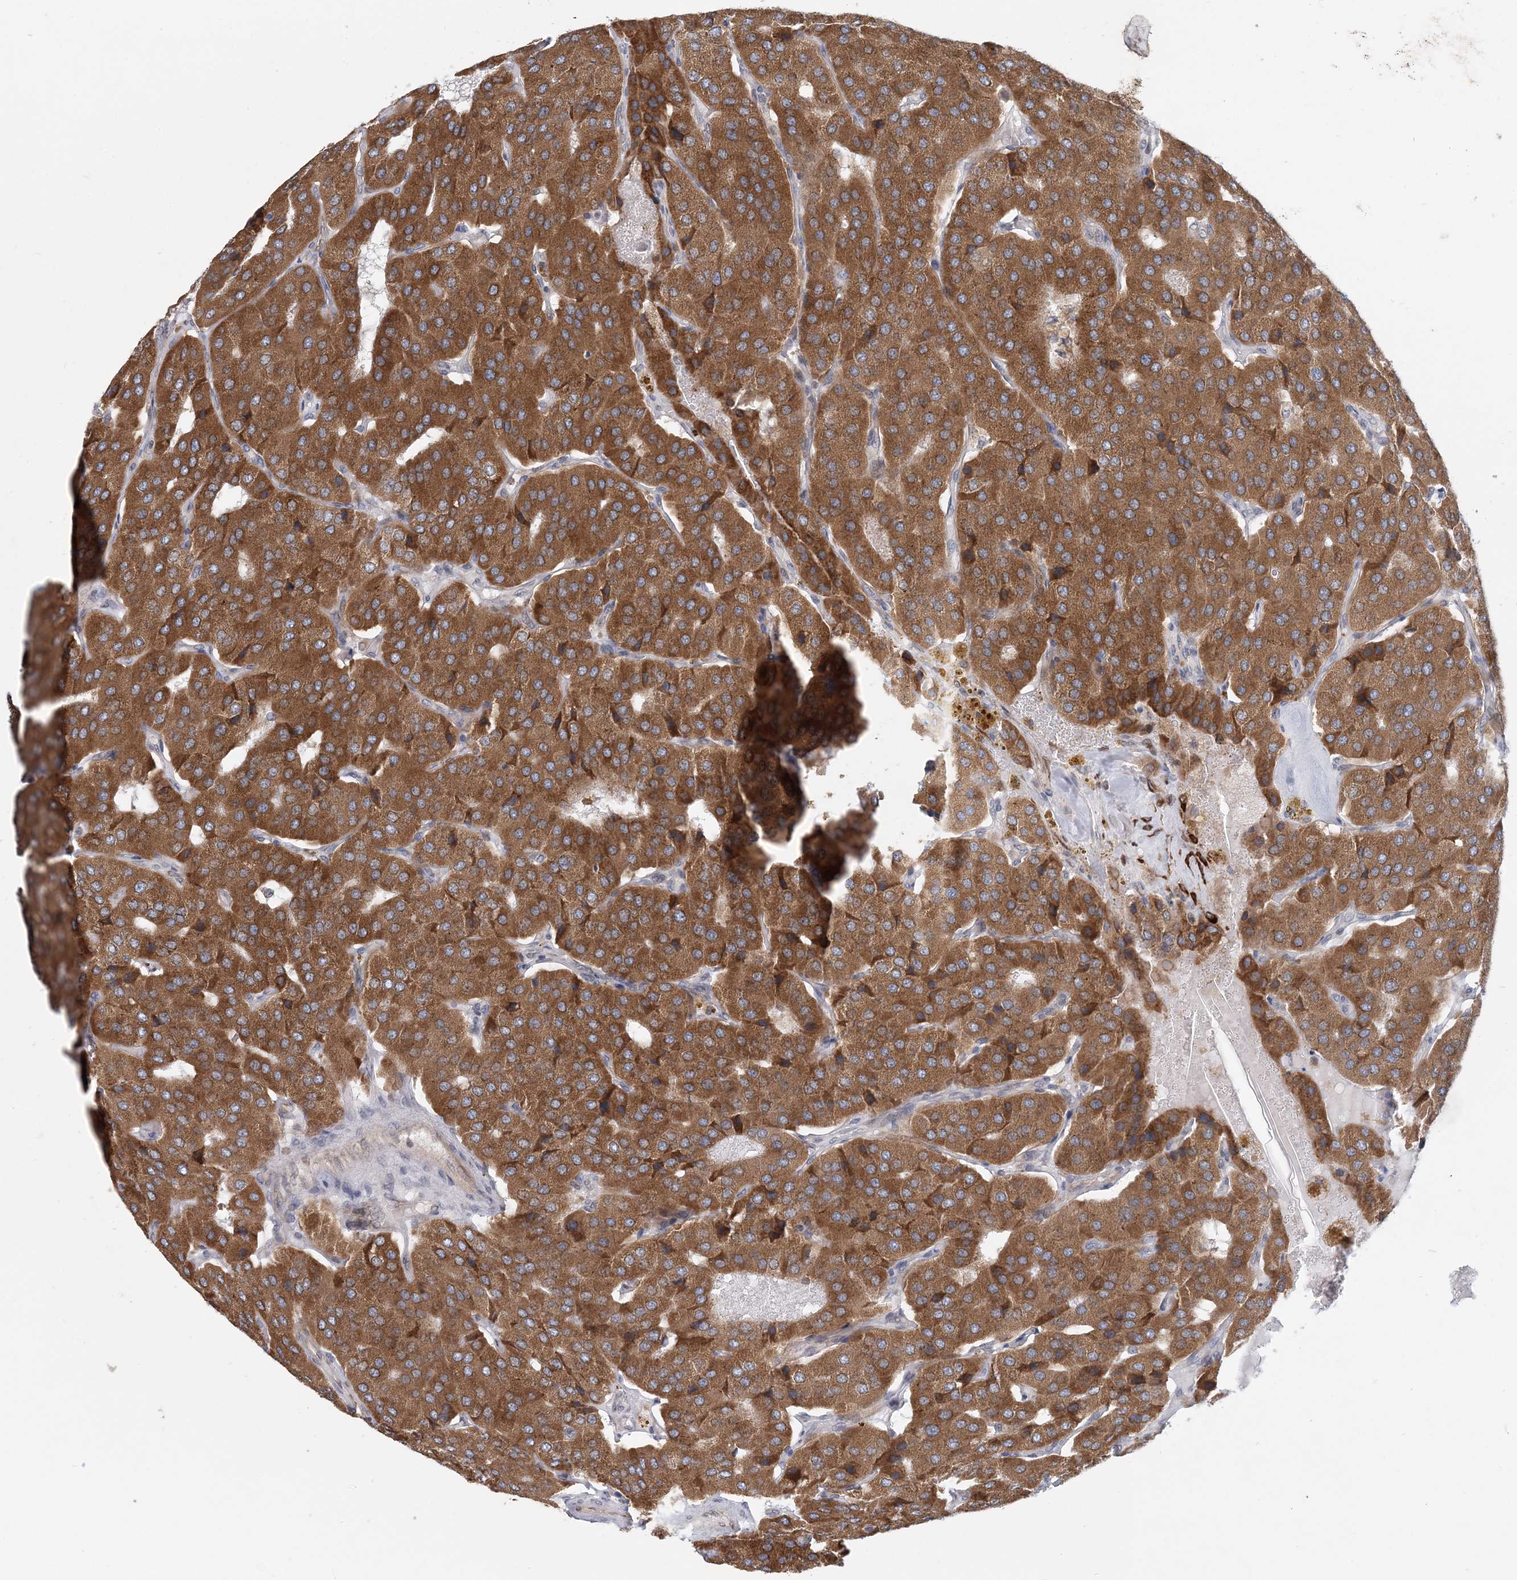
{"staining": {"intensity": "strong", "quantity": ">75%", "location": "cytoplasmic/membranous"}, "tissue": "parathyroid gland", "cell_type": "Glandular cells", "image_type": "normal", "snomed": [{"axis": "morphology", "description": "Normal tissue, NOS"}, {"axis": "morphology", "description": "Adenoma, NOS"}, {"axis": "topography", "description": "Parathyroid gland"}], "caption": "IHC (DAB) staining of unremarkable parathyroid gland displays strong cytoplasmic/membranous protein staining in approximately >75% of glandular cells.", "gene": "PCYOX1L", "patient": {"sex": "female", "age": 86}}